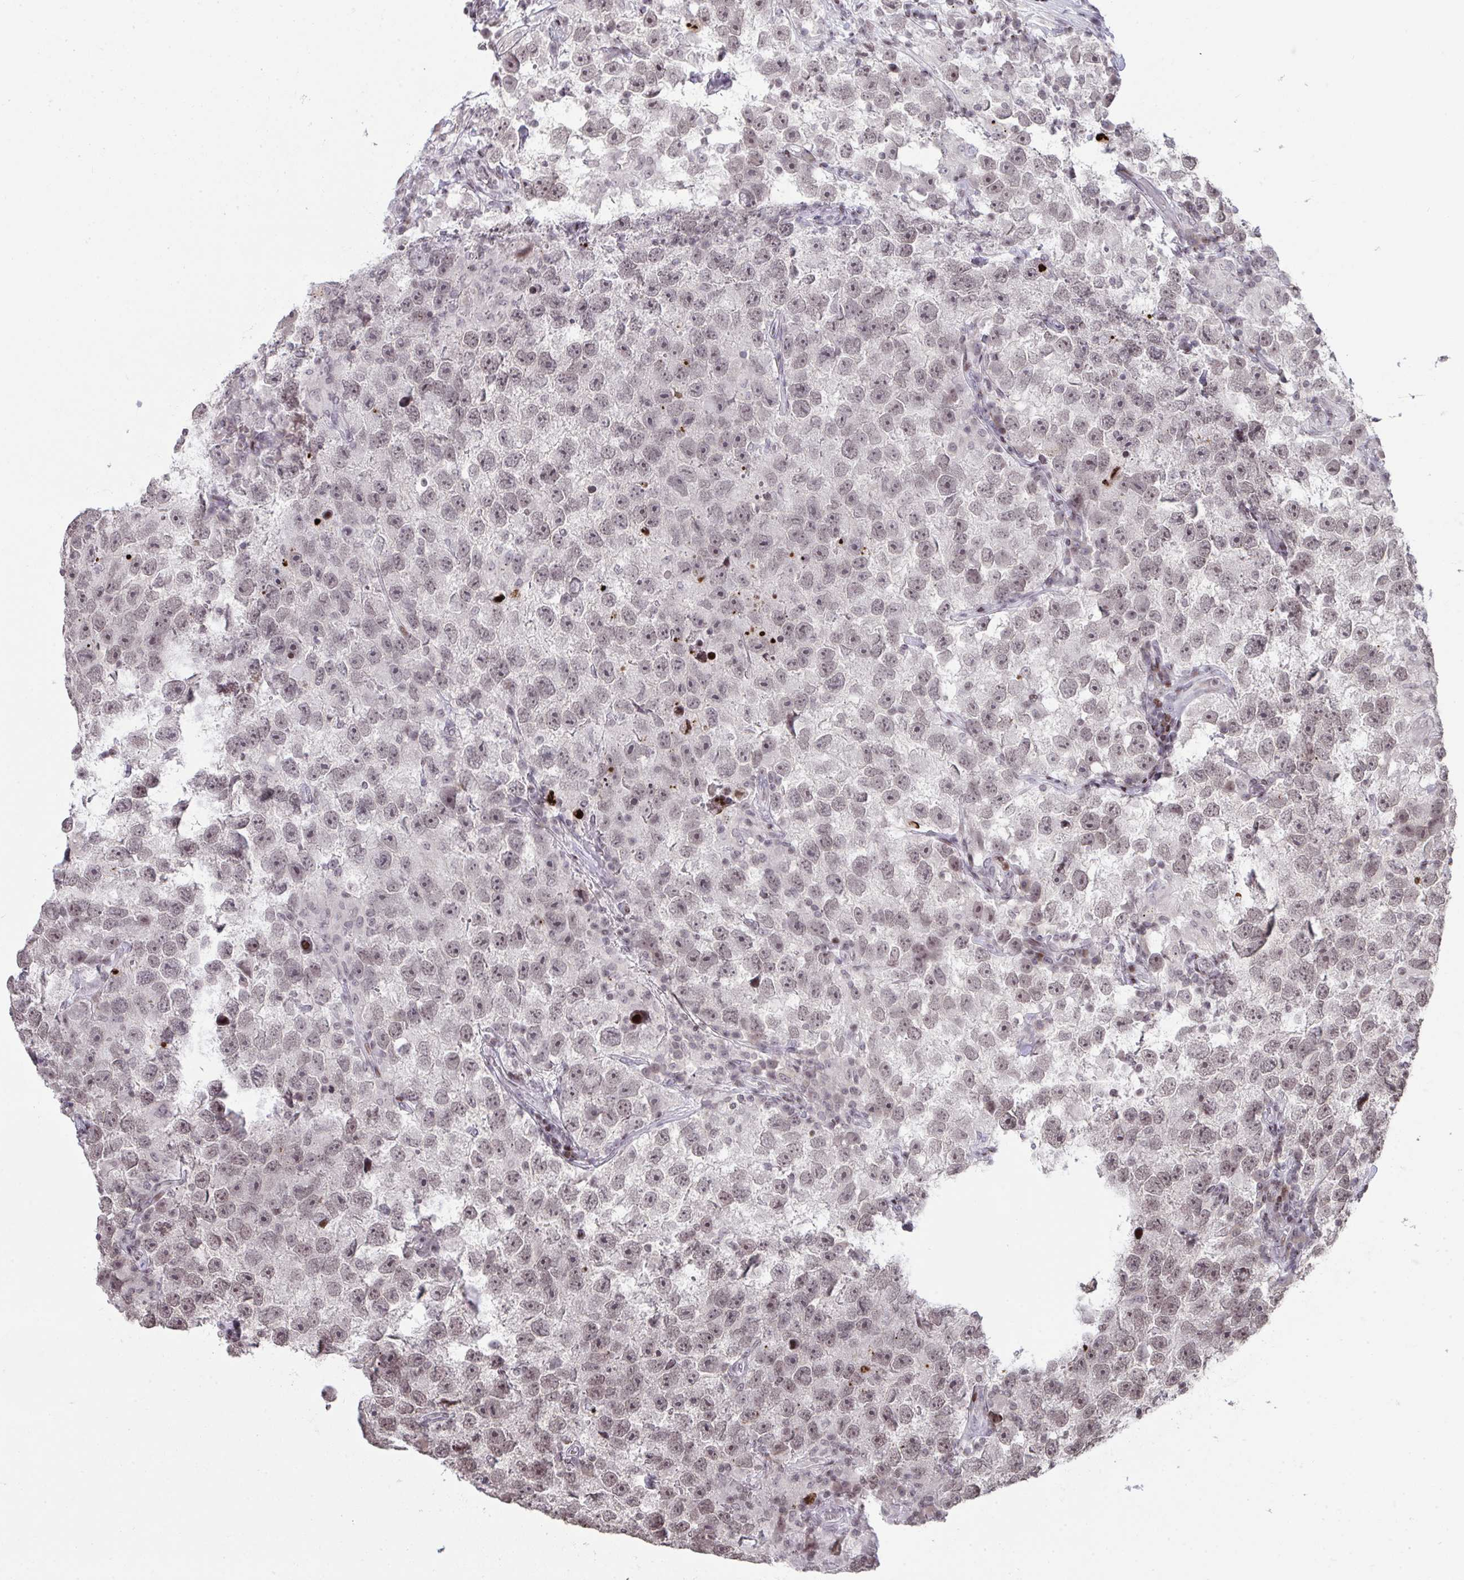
{"staining": {"intensity": "weak", "quantity": "25%-75%", "location": "nuclear"}, "tissue": "testis cancer", "cell_type": "Tumor cells", "image_type": "cancer", "snomed": [{"axis": "morphology", "description": "Seminoma, NOS"}, {"axis": "topography", "description": "Testis"}], "caption": "Tumor cells exhibit low levels of weak nuclear expression in about 25%-75% of cells in human testis cancer.", "gene": "NIP7", "patient": {"sex": "male", "age": 26}}